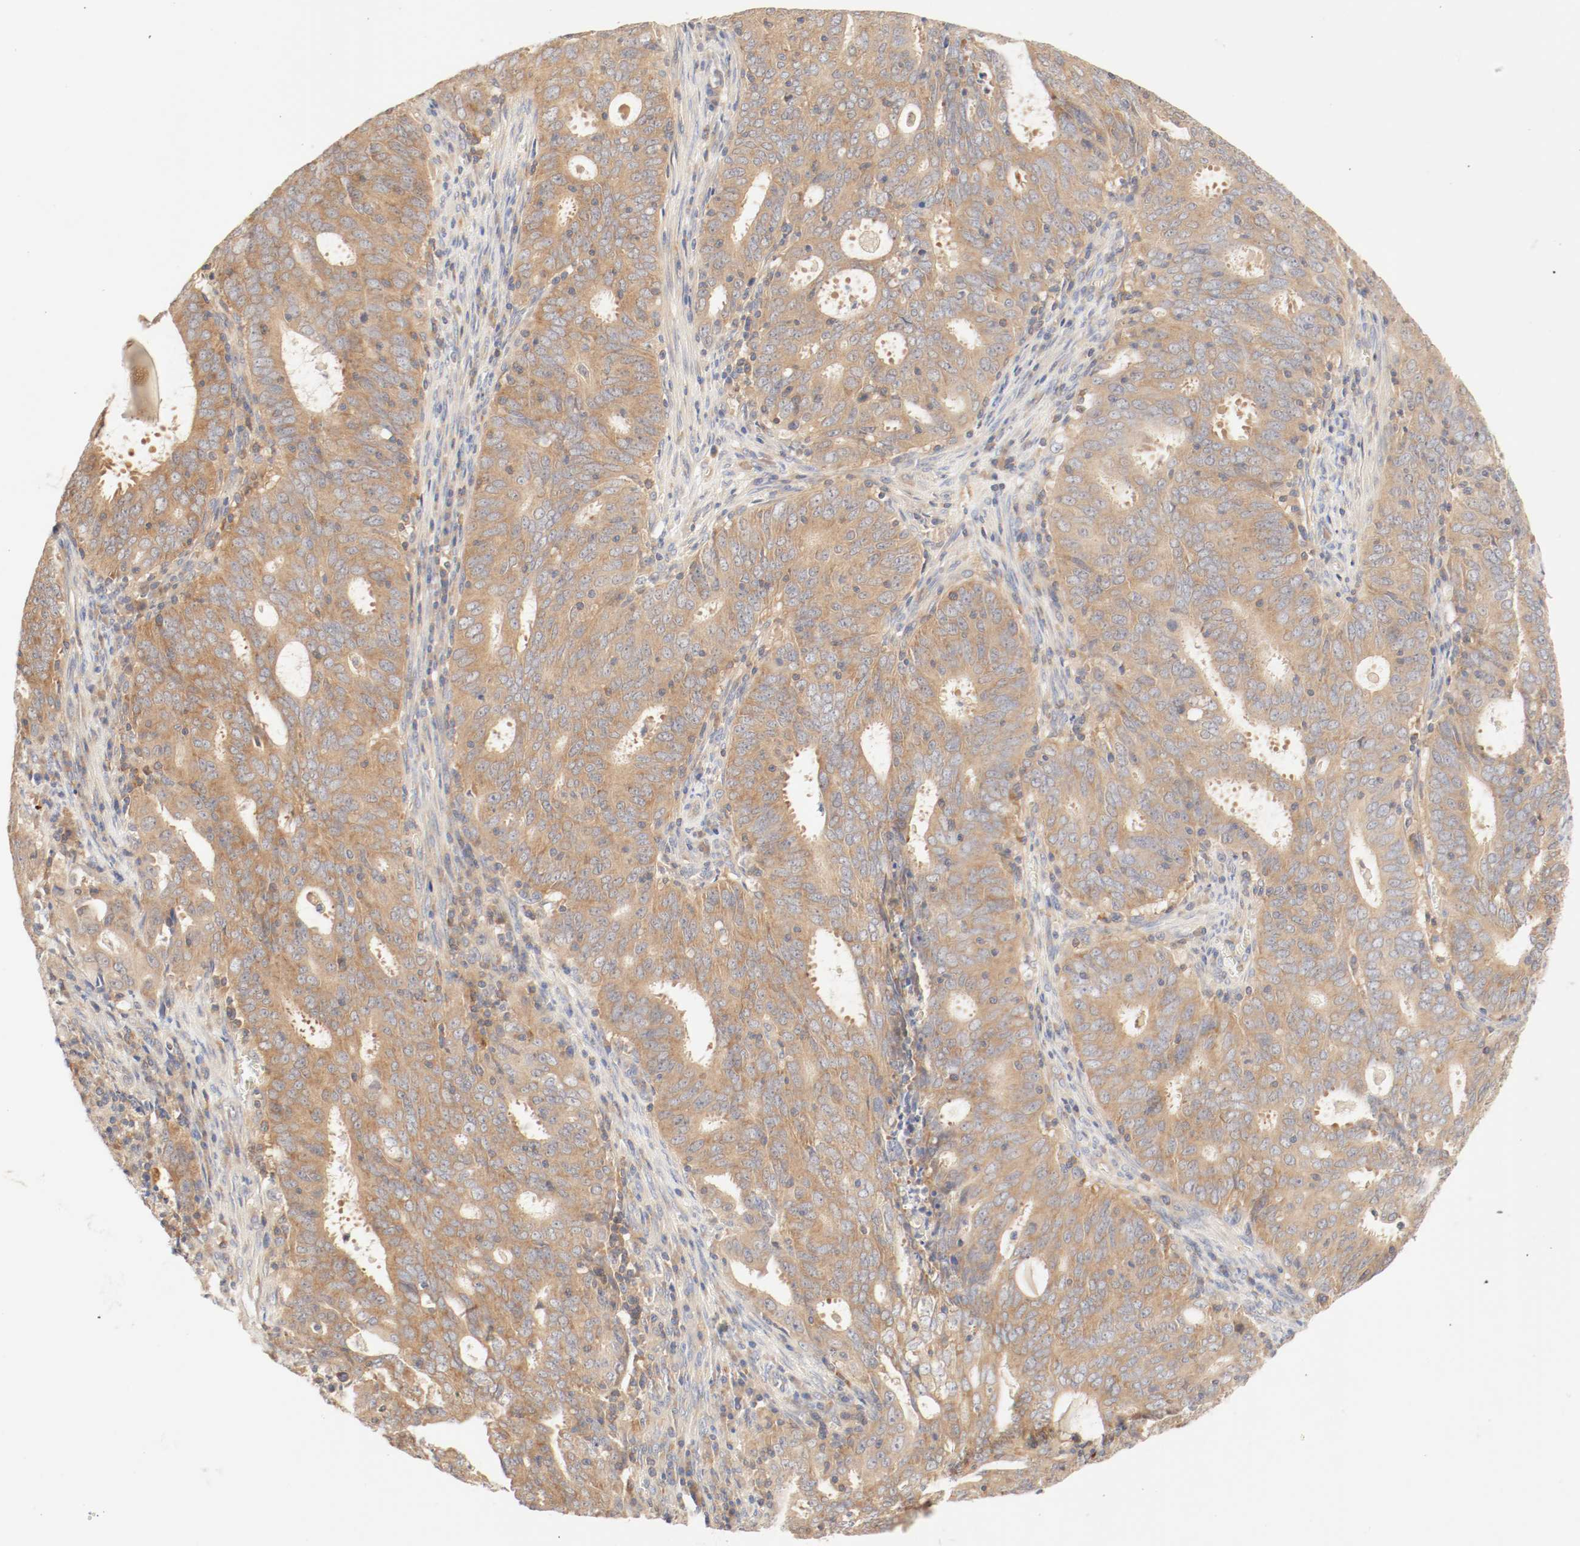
{"staining": {"intensity": "strong", "quantity": ">75%", "location": "cytoplasmic/membranous"}, "tissue": "cervical cancer", "cell_type": "Tumor cells", "image_type": "cancer", "snomed": [{"axis": "morphology", "description": "Adenocarcinoma, NOS"}, {"axis": "topography", "description": "Cervix"}], "caption": "Brown immunohistochemical staining in human adenocarcinoma (cervical) reveals strong cytoplasmic/membranous staining in about >75% of tumor cells. The staining is performed using DAB brown chromogen to label protein expression. The nuclei are counter-stained blue using hematoxylin.", "gene": "GIT1", "patient": {"sex": "female", "age": 44}}